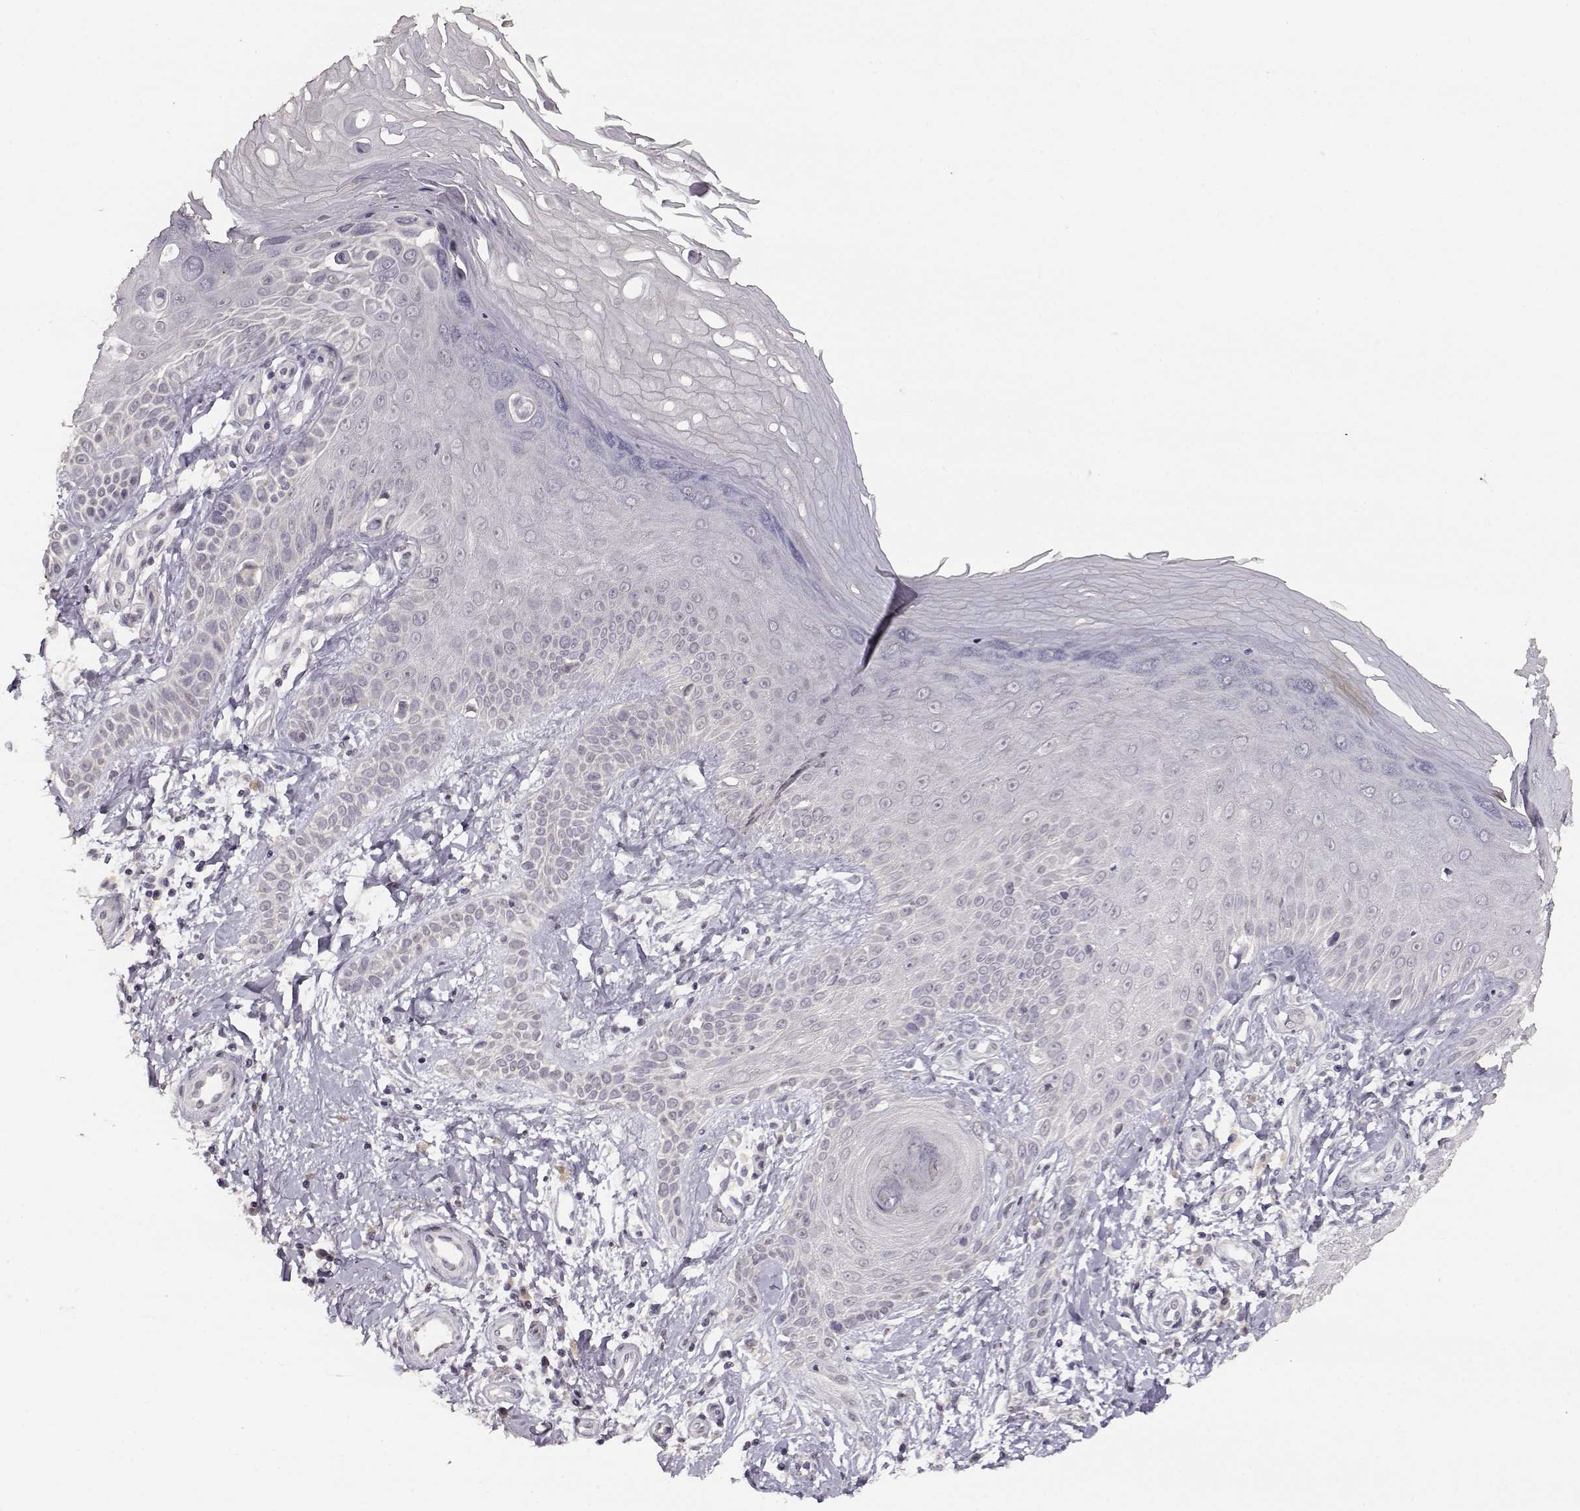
{"staining": {"intensity": "negative", "quantity": "none", "location": "none"}, "tissue": "skin", "cell_type": "Fibroblasts", "image_type": "normal", "snomed": [{"axis": "morphology", "description": "Normal tissue, NOS"}, {"axis": "morphology", "description": "Inflammation, NOS"}, {"axis": "morphology", "description": "Fibrosis, NOS"}, {"axis": "topography", "description": "Skin"}], "caption": "DAB immunohistochemical staining of unremarkable human skin demonstrates no significant positivity in fibroblasts. (DAB (3,3'-diaminobenzidine) immunohistochemistry (IHC) visualized using brightfield microscopy, high magnification).", "gene": "RHOXF2", "patient": {"sex": "male", "age": 71}}